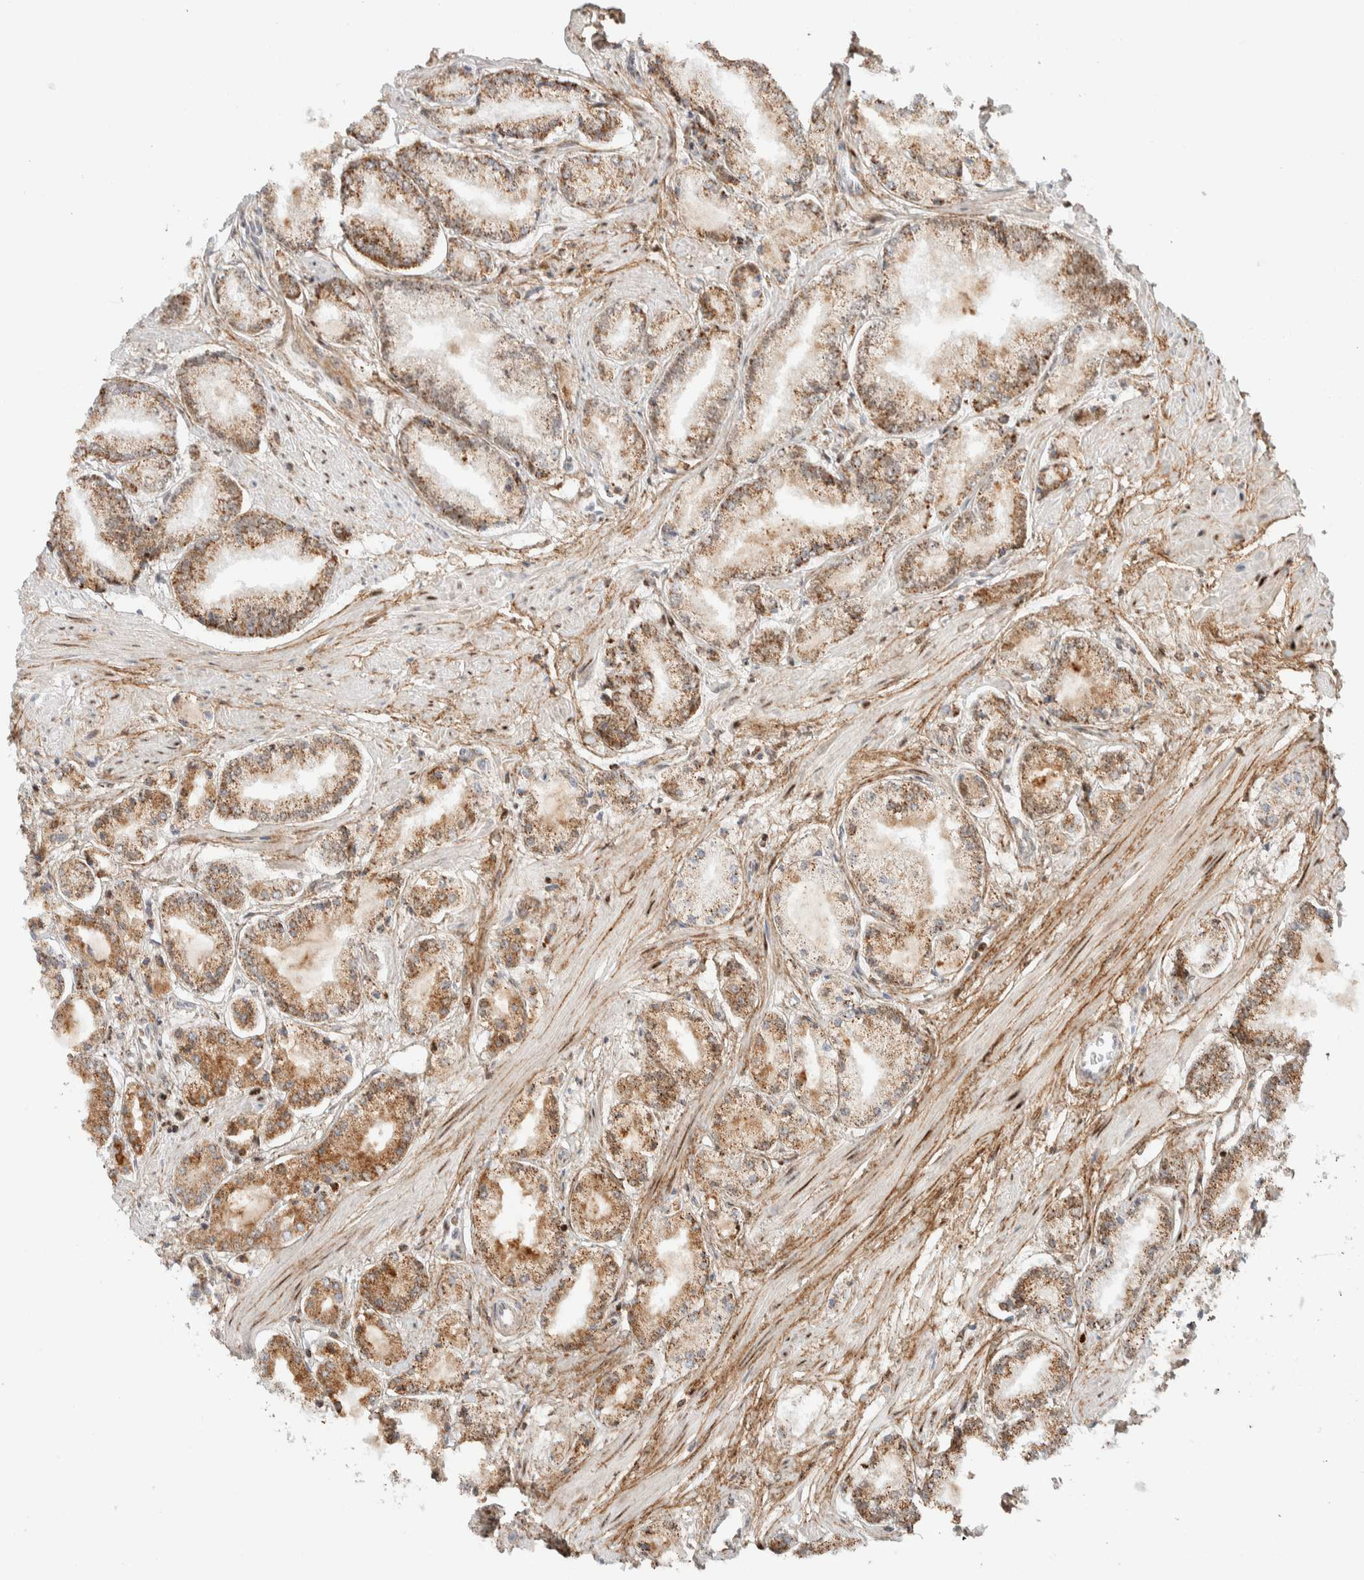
{"staining": {"intensity": "moderate", "quantity": ">75%", "location": "cytoplasmic/membranous"}, "tissue": "prostate cancer", "cell_type": "Tumor cells", "image_type": "cancer", "snomed": [{"axis": "morphology", "description": "Adenocarcinoma, Low grade"}, {"axis": "topography", "description": "Prostate"}], "caption": "Human prostate cancer stained with a brown dye exhibits moderate cytoplasmic/membranous positive staining in approximately >75% of tumor cells.", "gene": "TSPAN32", "patient": {"sex": "male", "age": 52}}